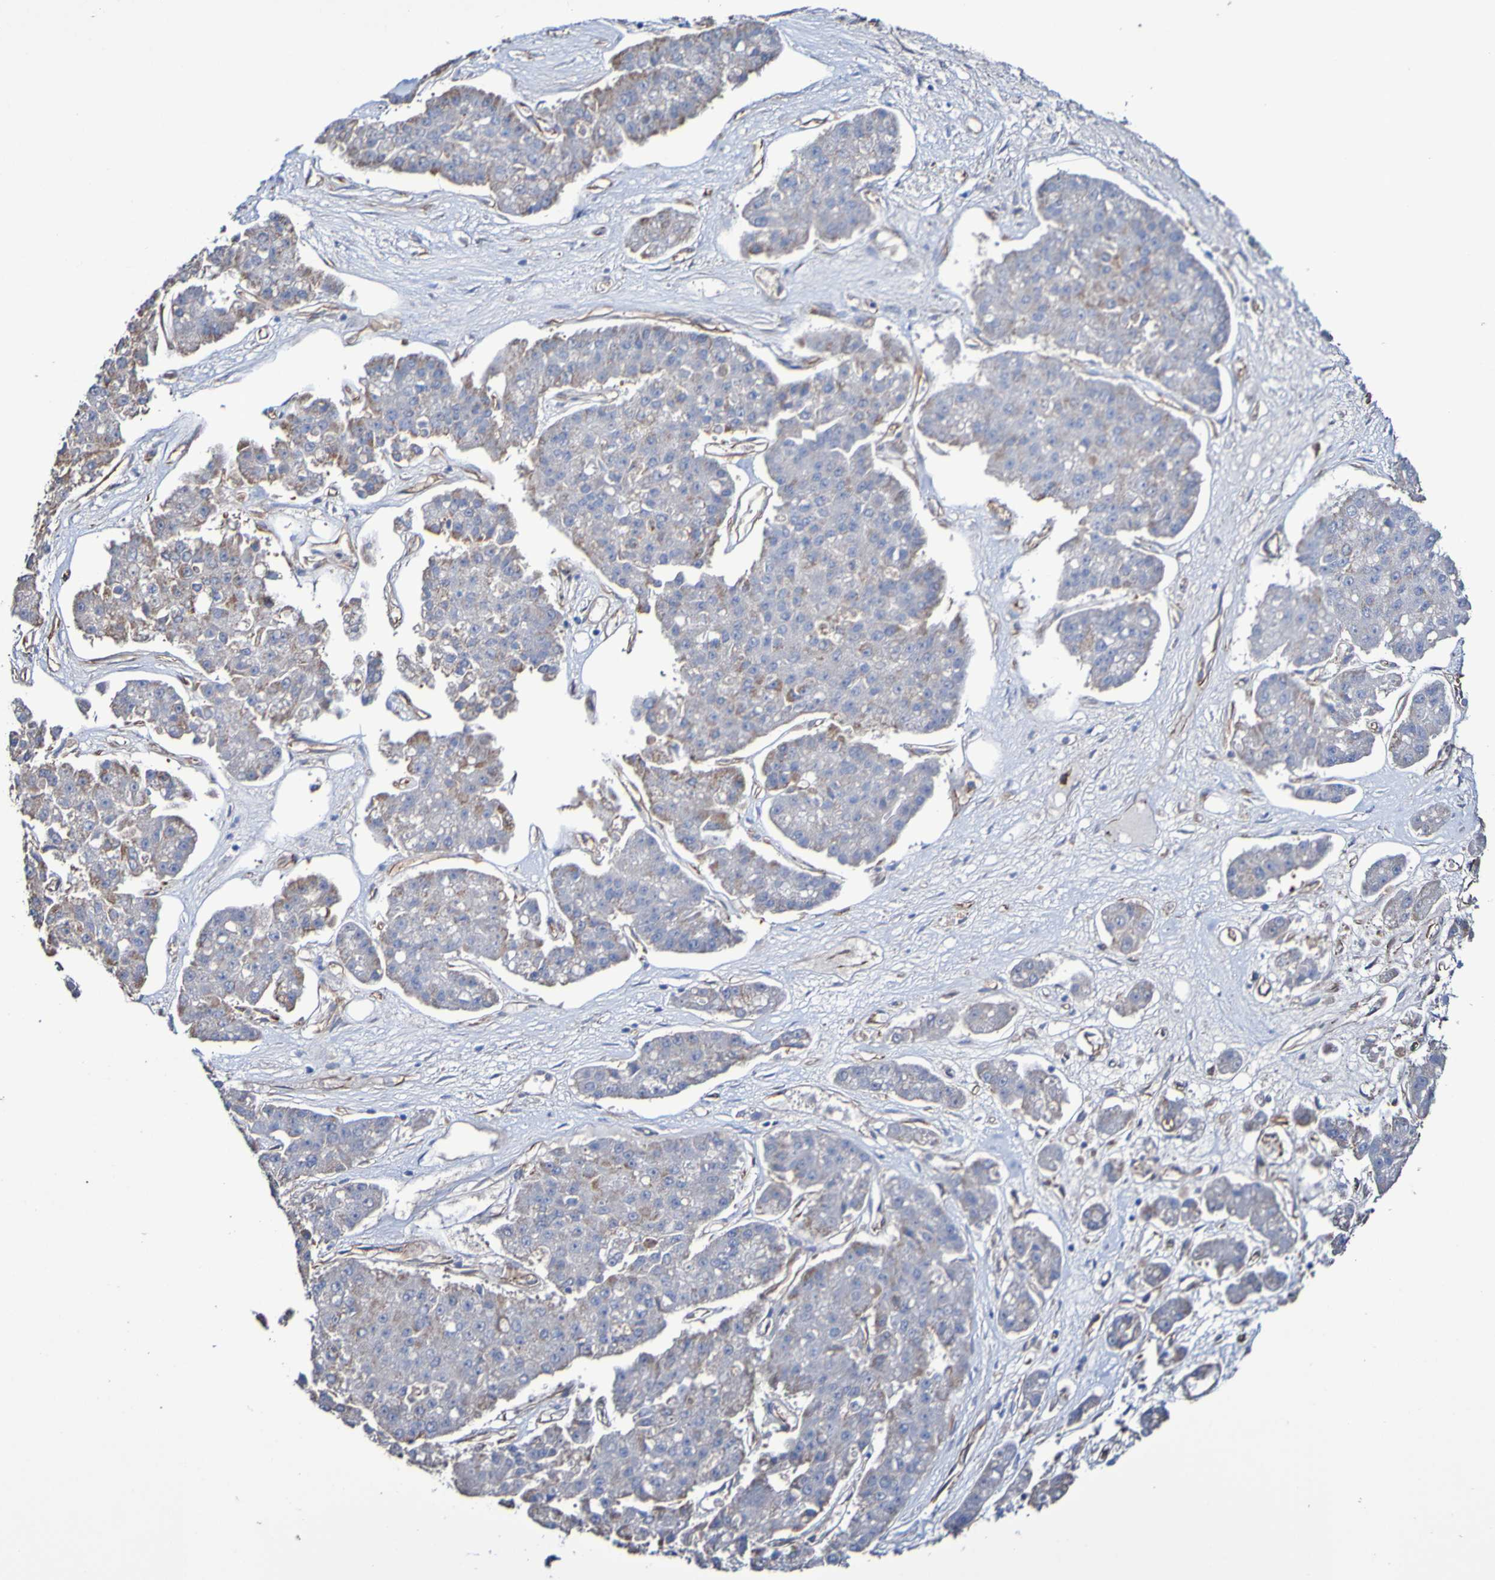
{"staining": {"intensity": "moderate", "quantity": "<25%", "location": "cytoplasmic/membranous"}, "tissue": "pancreatic cancer", "cell_type": "Tumor cells", "image_type": "cancer", "snomed": [{"axis": "morphology", "description": "Adenocarcinoma, NOS"}, {"axis": "topography", "description": "Pancreas"}], "caption": "A micrograph showing moderate cytoplasmic/membranous staining in approximately <25% of tumor cells in pancreatic cancer, as visualized by brown immunohistochemical staining.", "gene": "ELMOD3", "patient": {"sex": "male", "age": 50}}